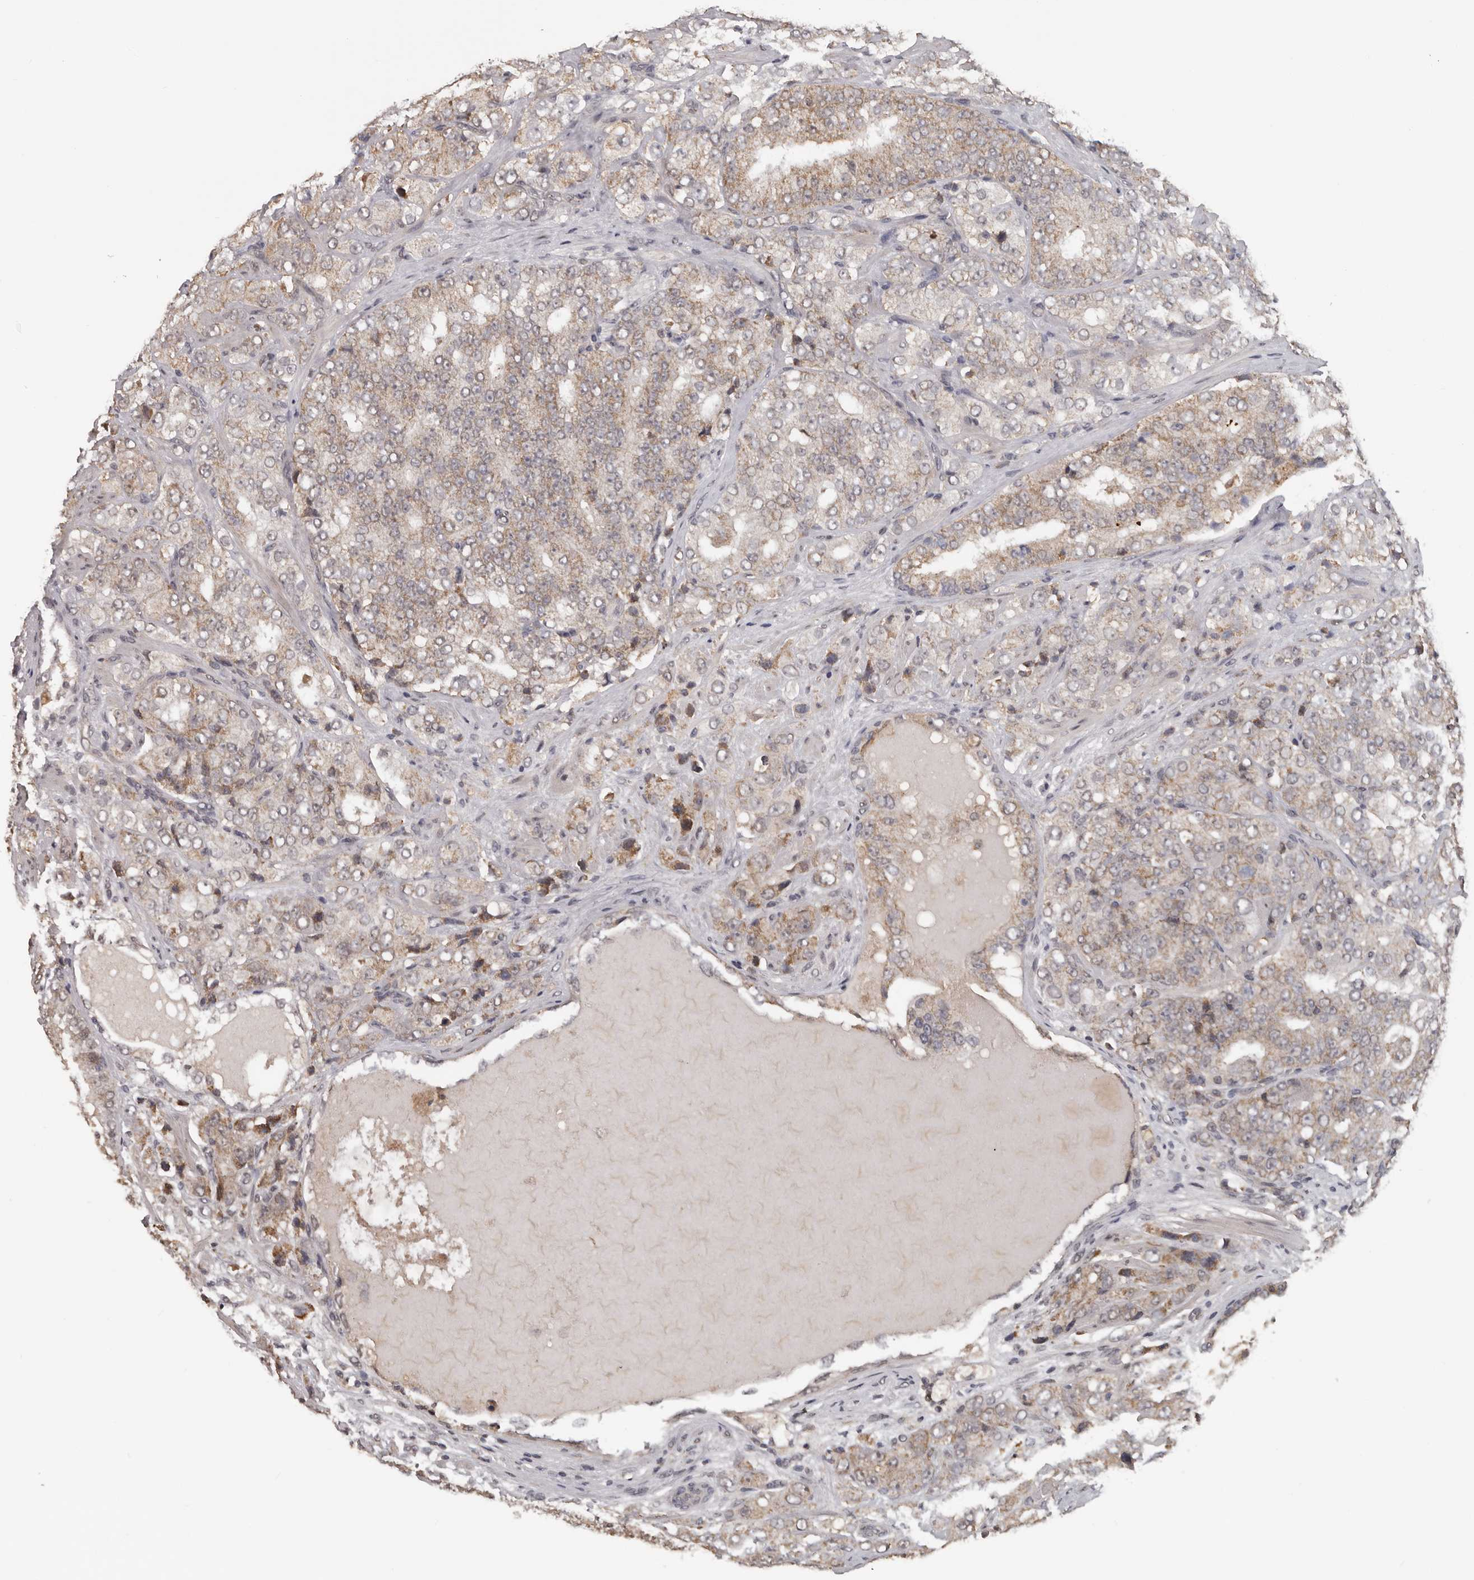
{"staining": {"intensity": "weak", "quantity": ">75%", "location": "cytoplasmic/membranous"}, "tissue": "prostate cancer", "cell_type": "Tumor cells", "image_type": "cancer", "snomed": [{"axis": "morphology", "description": "Adenocarcinoma, High grade"}, {"axis": "topography", "description": "Prostate"}], "caption": "Weak cytoplasmic/membranous expression for a protein is seen in about >75% of tumor cells of adenocarcinoma (high-grade) (prostate) using immunohistochemistry (IHC).", "gene": "MOGAT2", "patient": {"sex": "male", "age": 58}}